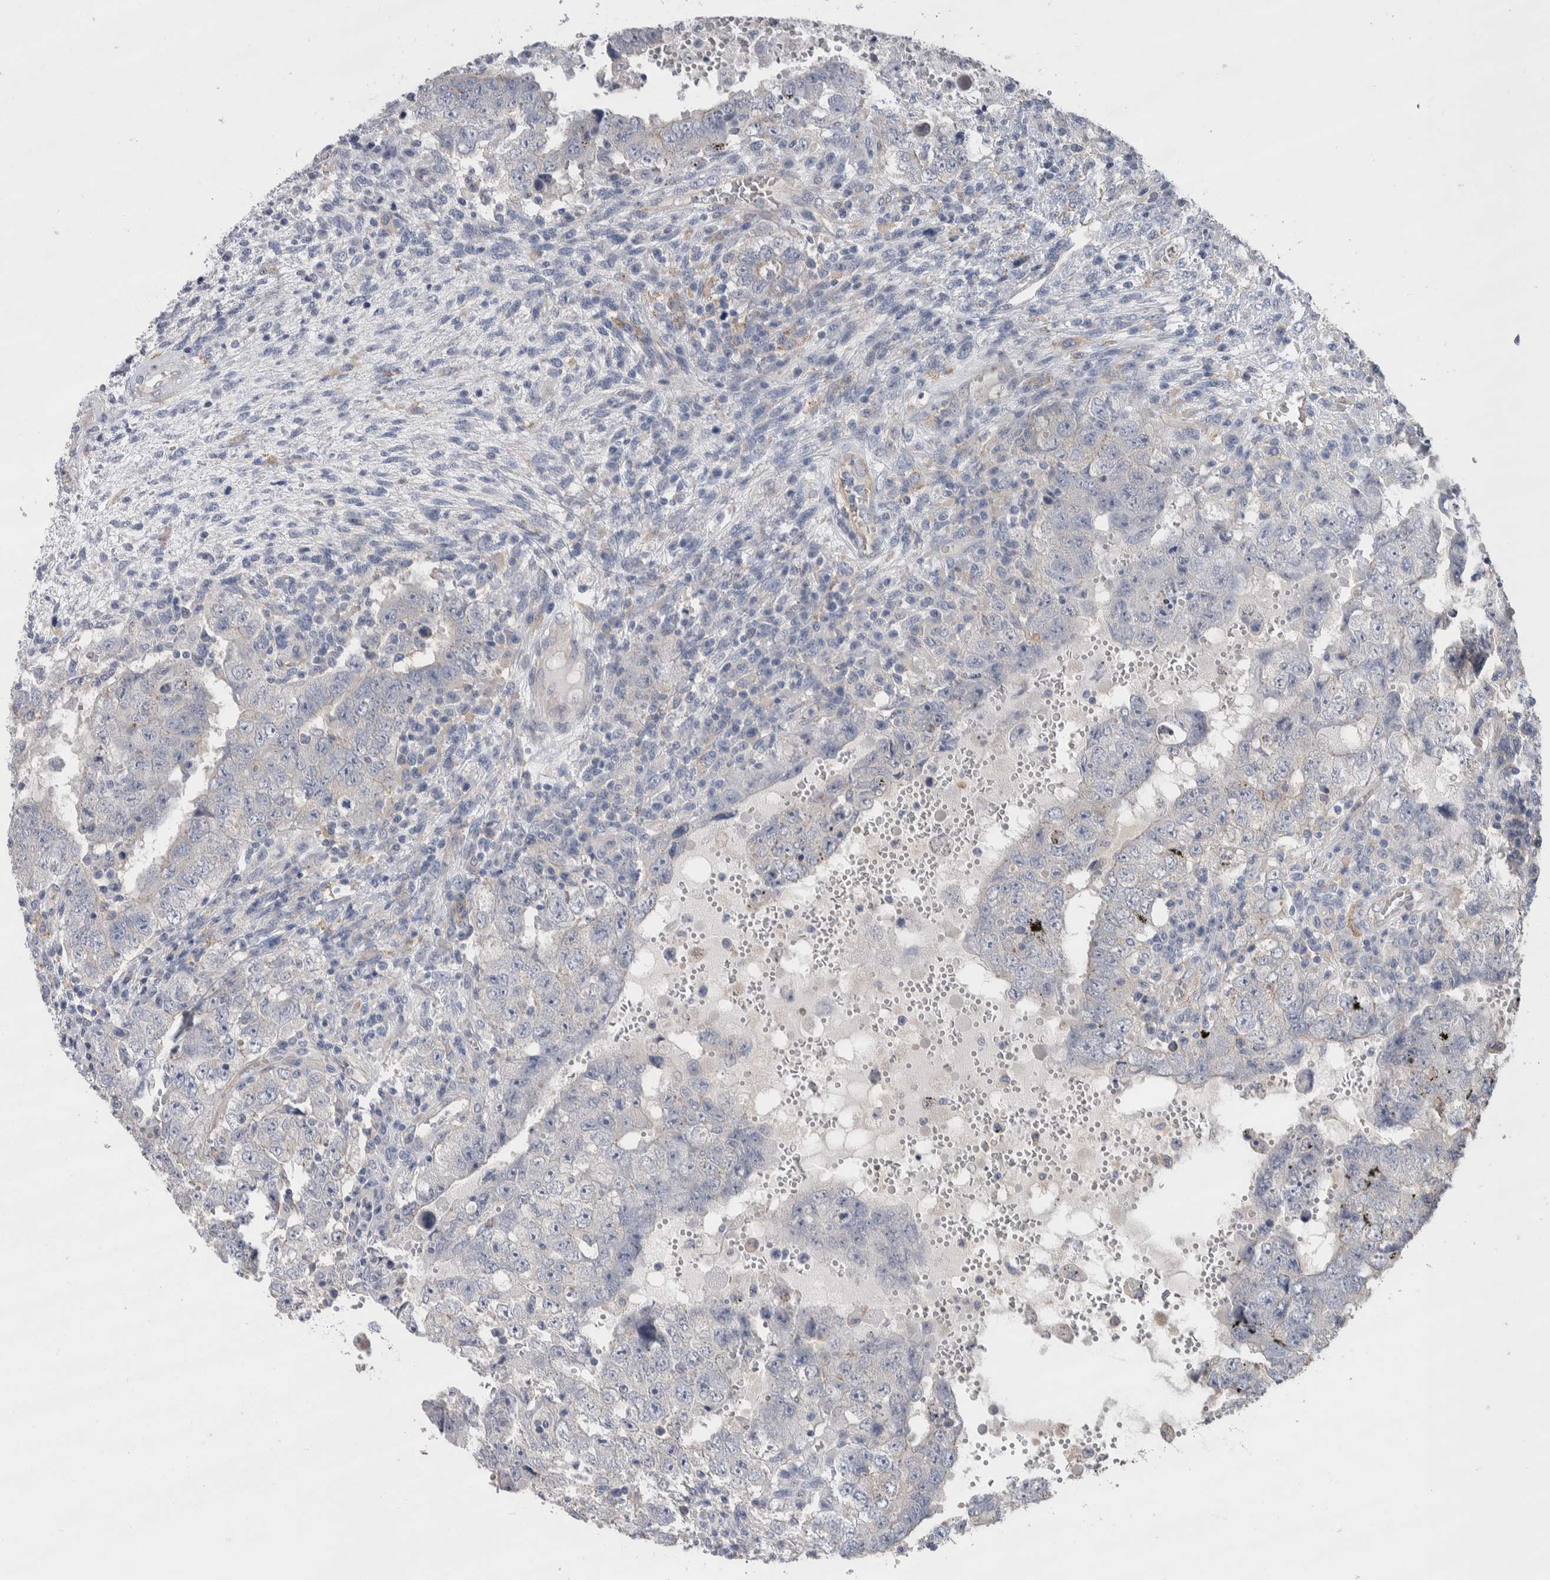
{"staining": {"intensity": "negative", "quantity": "none", "location": "none"}, "tissue": "testis cancer", "cell_type": "Tumor cells", "image_type": "cancer", "snomed": [{"axis": "morphology", "description": "Carcinoma, Embryonal, NOS"}, {"axis": "topography", "description": "Testis"}], "caption": "Testis cancer was stained to show a protein in brown. There is no significant expression in tumor cells.", "gene": "GCNA", "patient": {"sex": "male", "age": 26}}